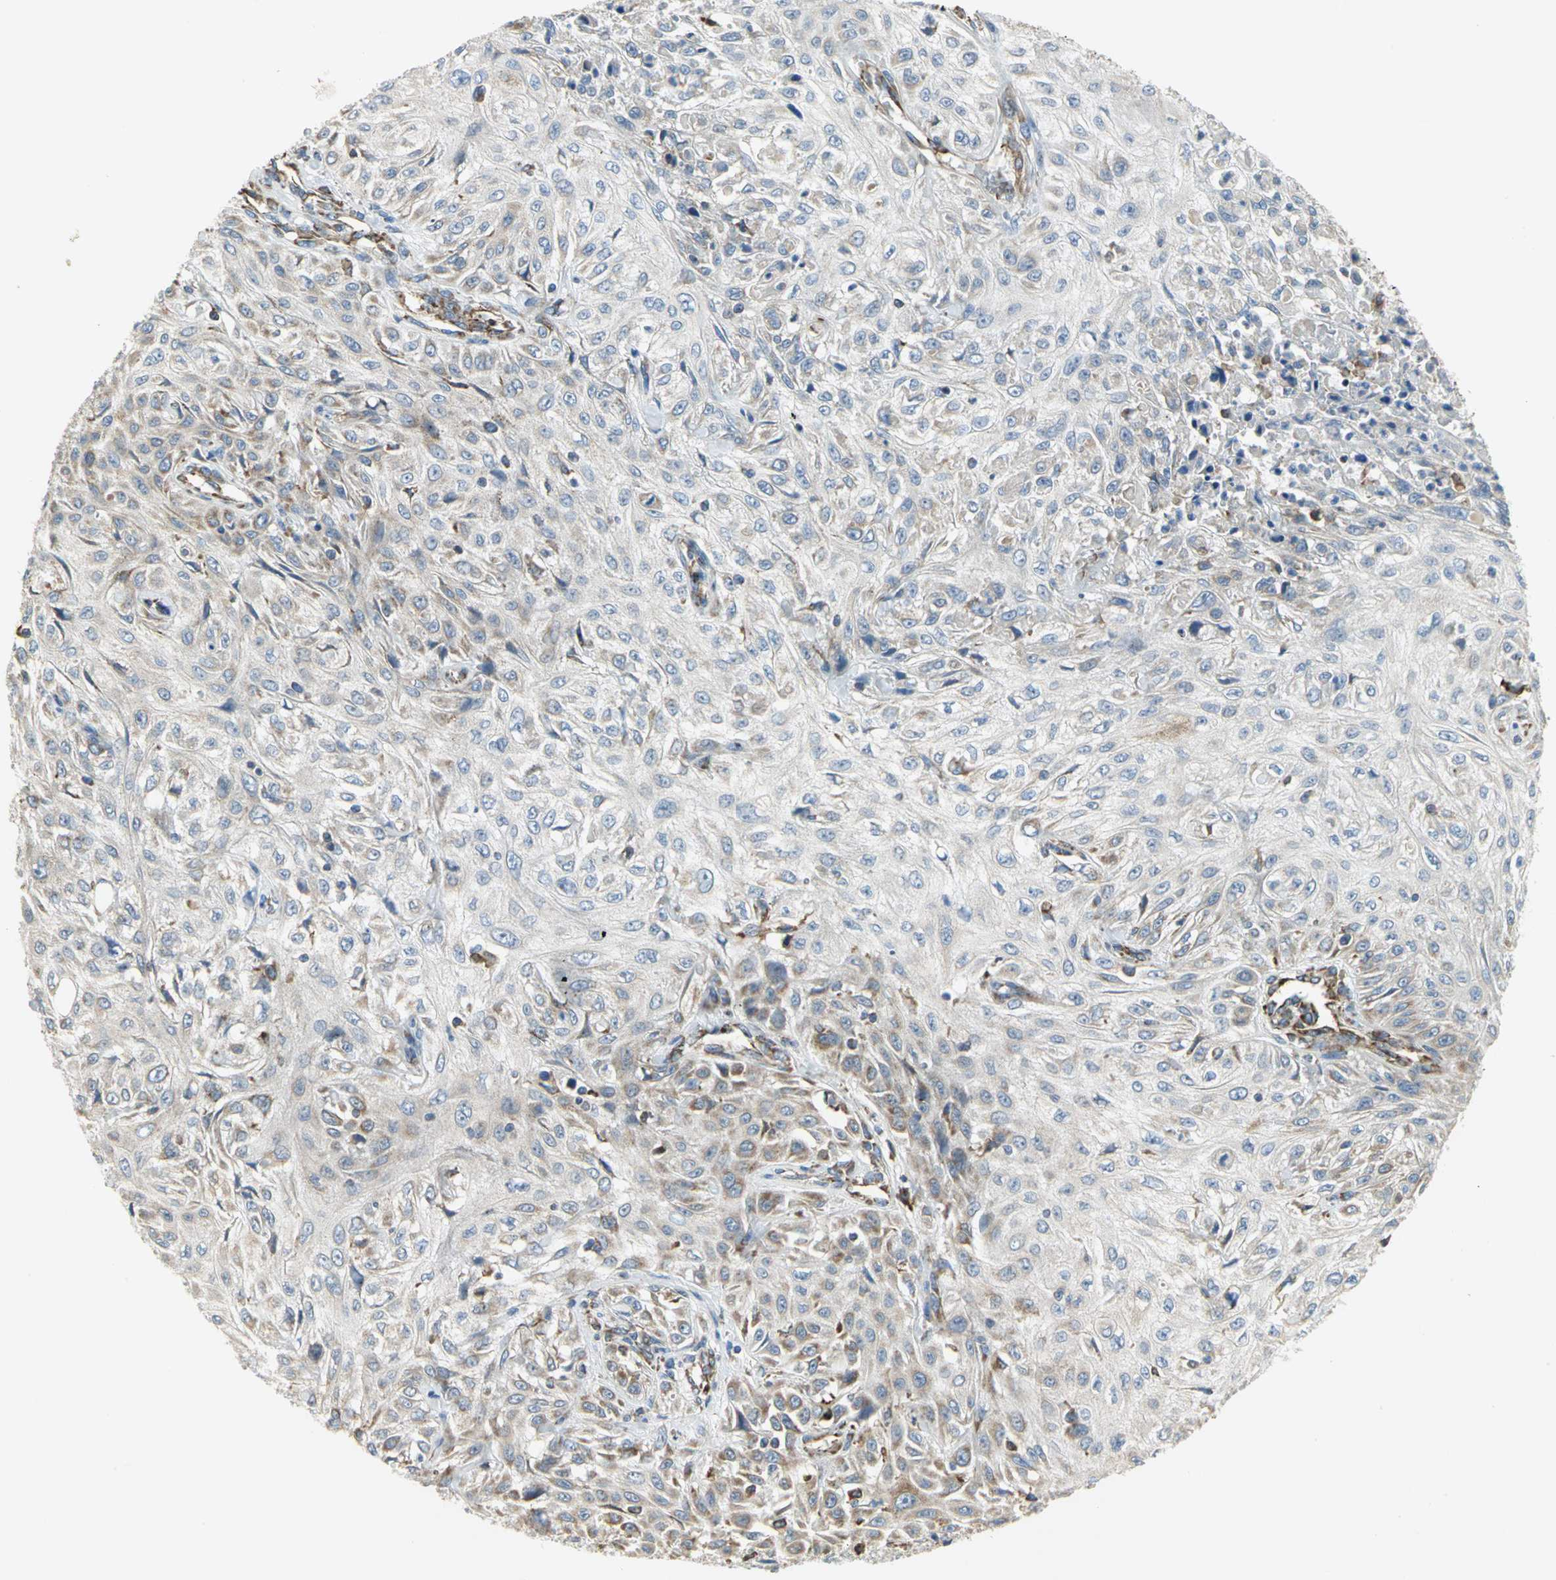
{"staining": {"intensity": "moderate", "quantity": "25%-75%", "location": "cytoplasmic/membranous"}, "tissue": "skin cancer", "cell_type": "Tumor cells", "image_type": "cancer", "snomed": [{"axis": "morphology", "description": "Squamous cell carcinoma, NOS"}, {"axis": "topography", "description": "Skin"}], "caption": "Immunohistochemistry (IHC) histopathology image of skin squamous cell carcinoma stained for a protein (brown), which reveals medium levels of moderate cytoplasmic/membranous positivity in about 25%-75% of tumor cells.", "gene": "TULP4", "patient": {"sex": "male", "age": 75}}